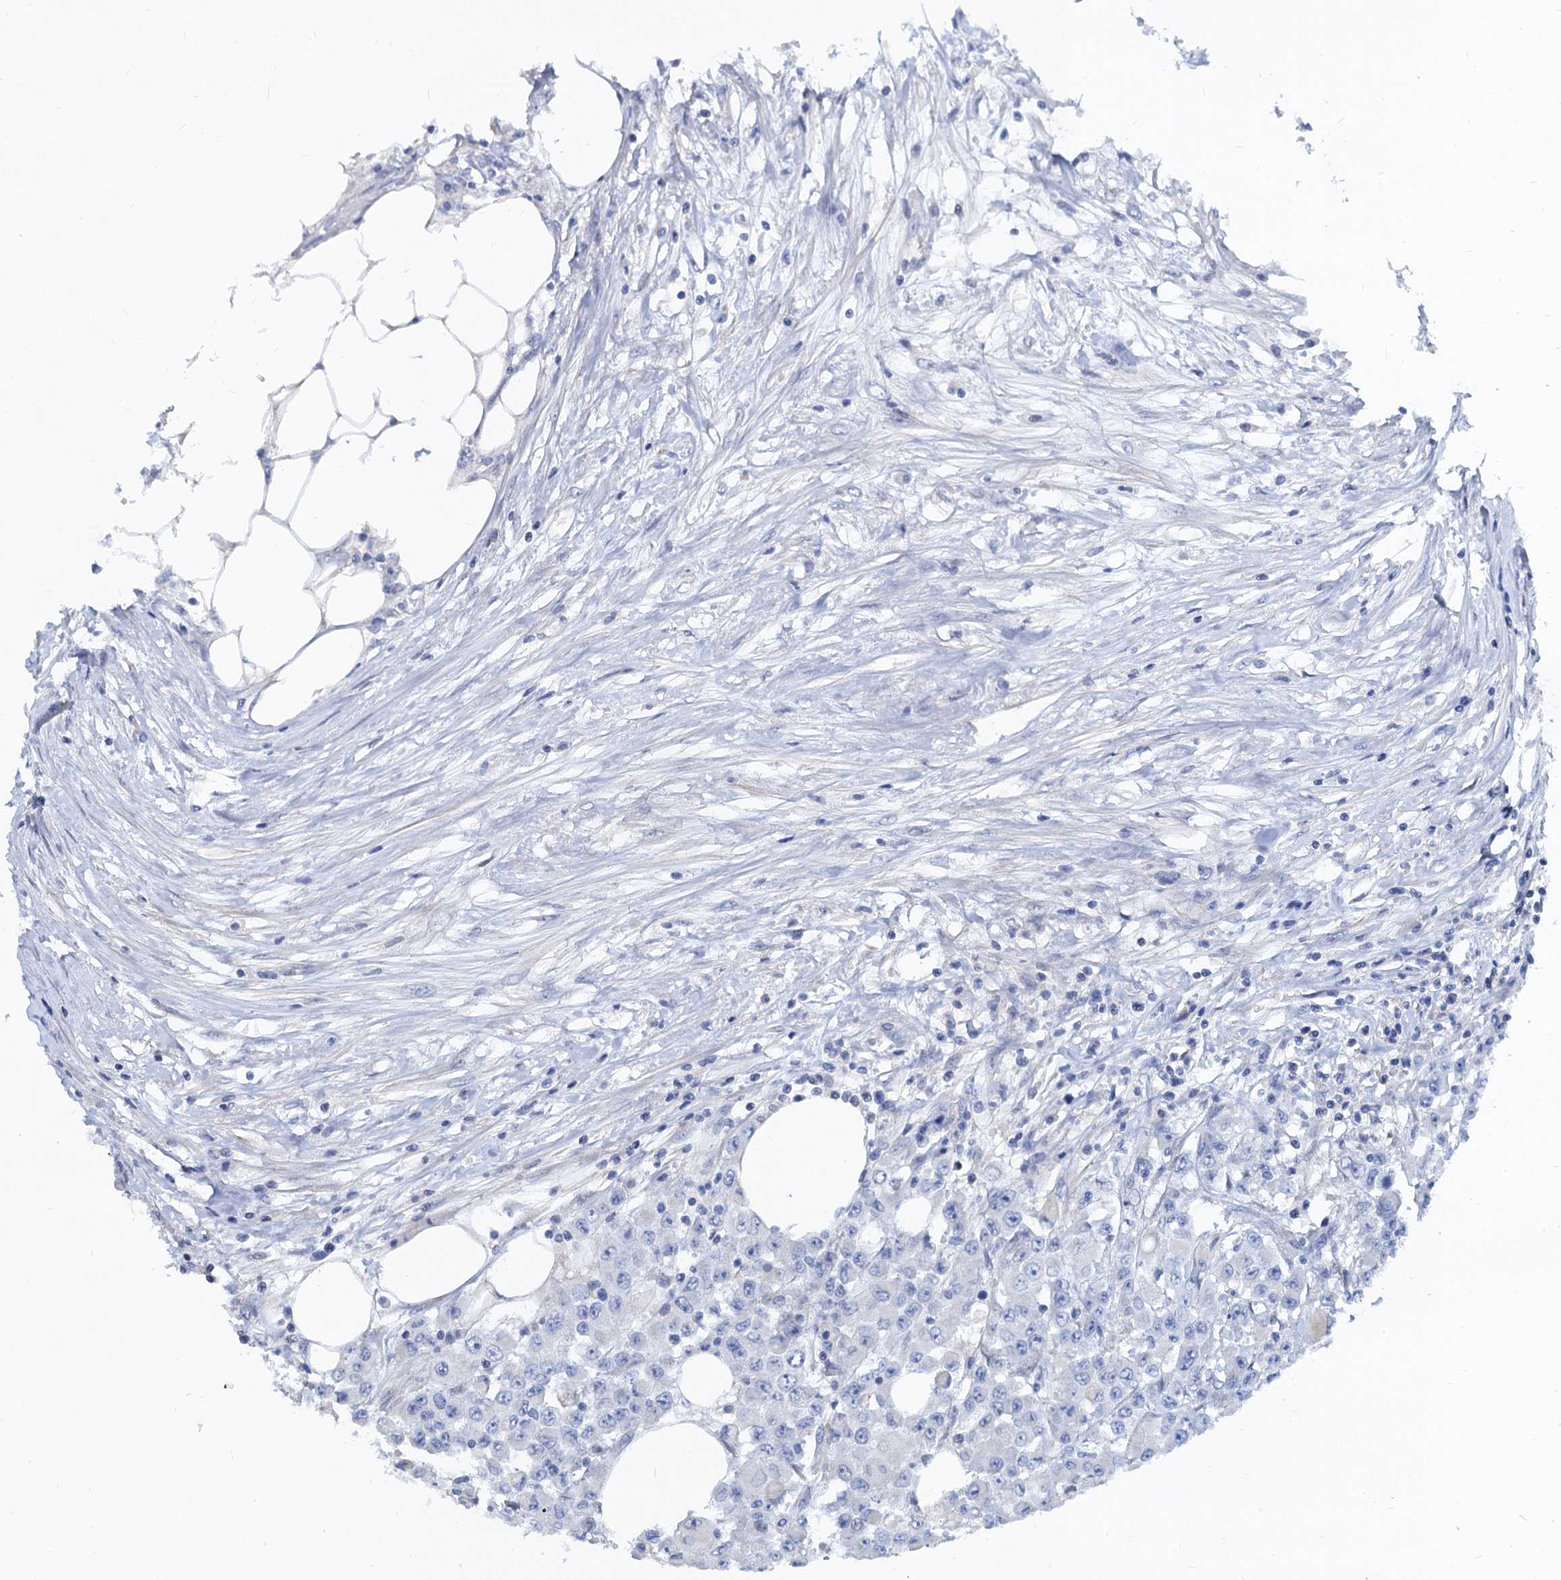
{"staining": {"intensity": "negative", "quantity": "none", "location": "none"}, "tissue": "colorectal cancer", "cell_type": "Tumor cells", "image_type": "cancer", "snomed": [{"axis": "morphology", "description": "Adenocarcinoma, NOS"}, {"axis": "topography", "description": "Colon"}], "caption": "Tumor cells show no significant positivity in colorectal adenocarcinoma.", "gene": "RBP3", "patient": {"sex": "male", "age": 51}}